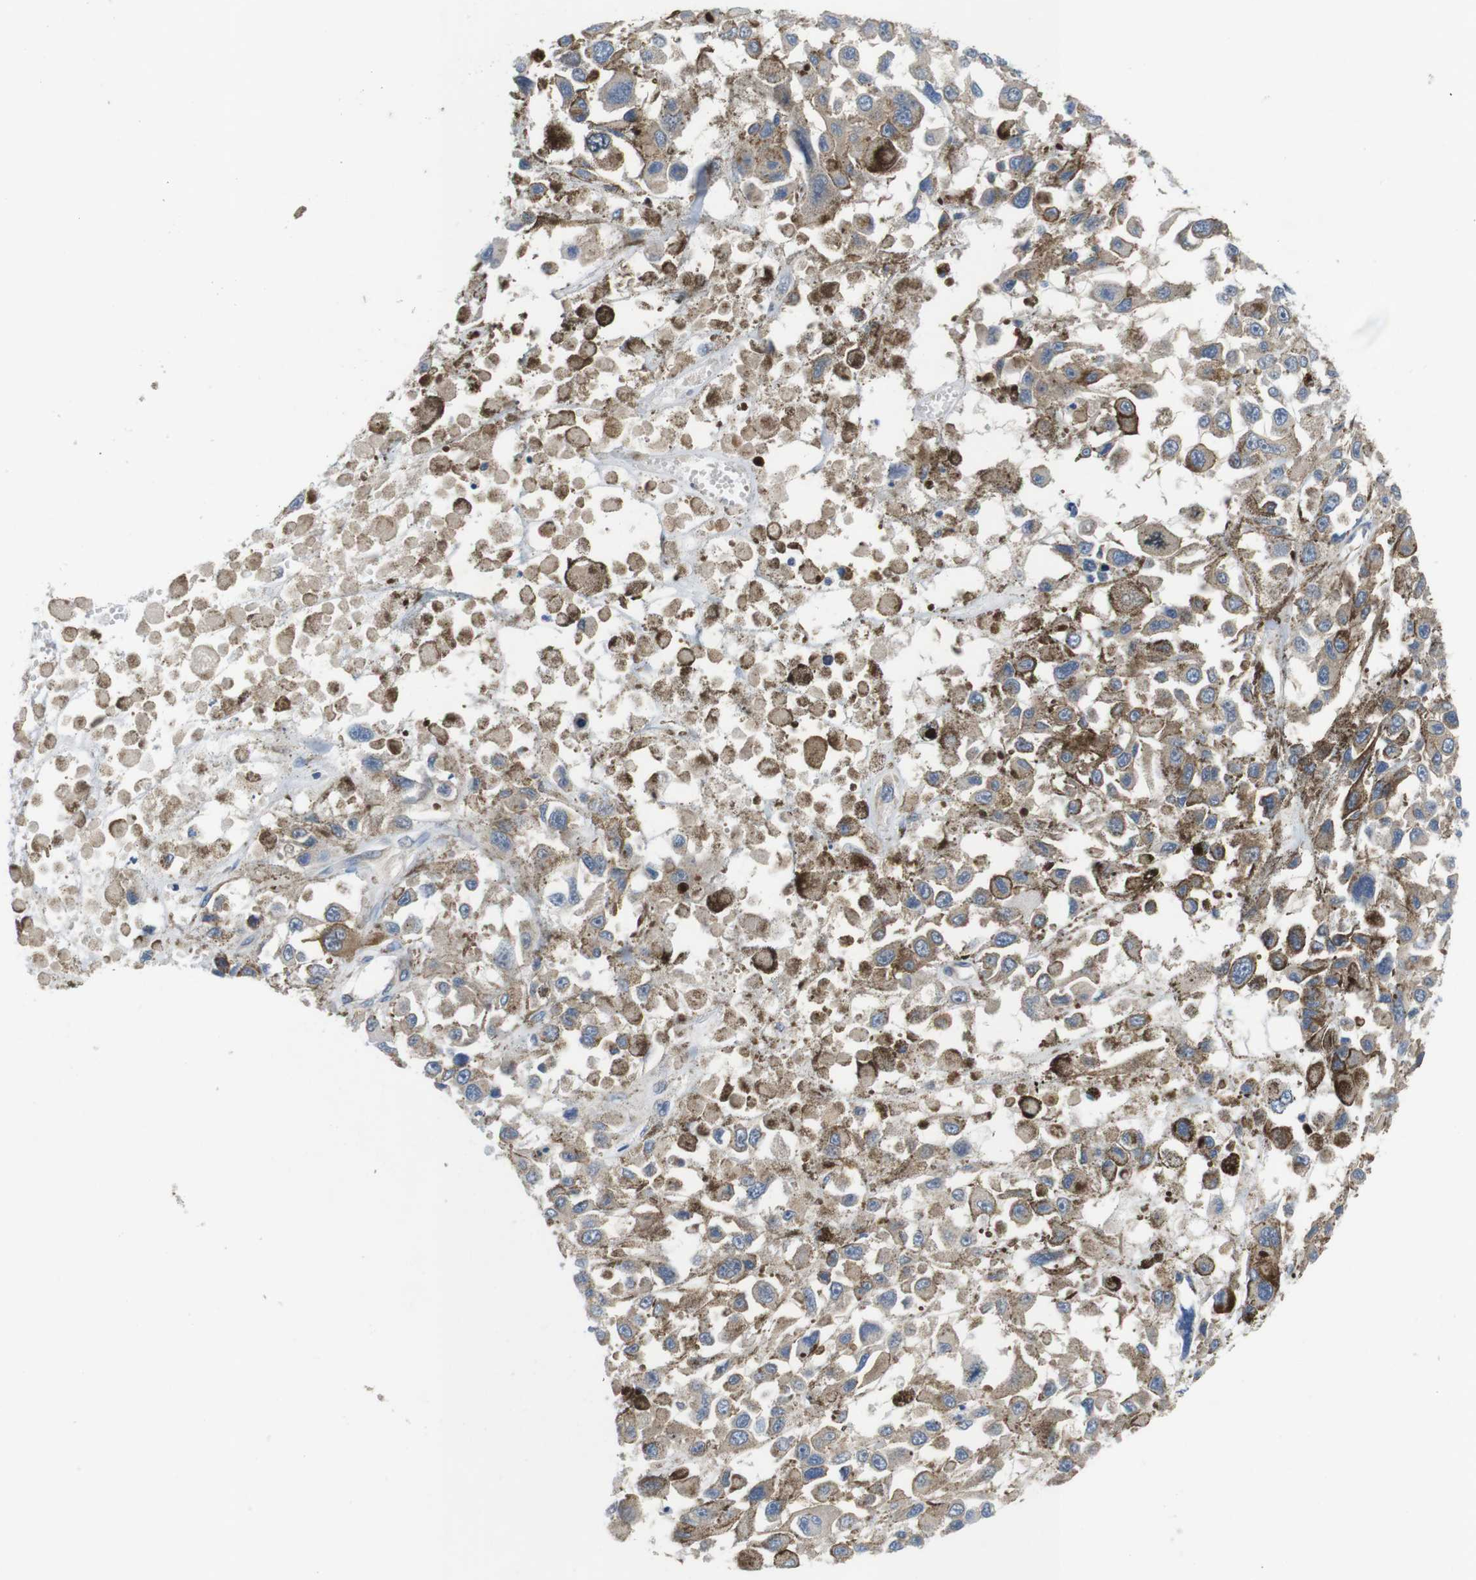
{"staining": {"intensity": "moderate", "quantity": ">75%", "location": "cytoplasmic/membranous"}, "tissue": "melanoma", "cell_type": "Tumor cells", "image_type": "cancer", "snomed": [{"axis": "morphology", "description": "Malignant melanoma, Metastatic site"}, {"axis": "topography", "description": "Lymph node"}], "caption": "IHC image of human malignant melanoma (metastatic site) stained for a protein (brown), which reveals medium levels of moderate cytoplasmic/membranous staining in approximately >75% of tumor cells.", "gene": "DCLK1", "patient": {"sex": "male", "age": 59}}